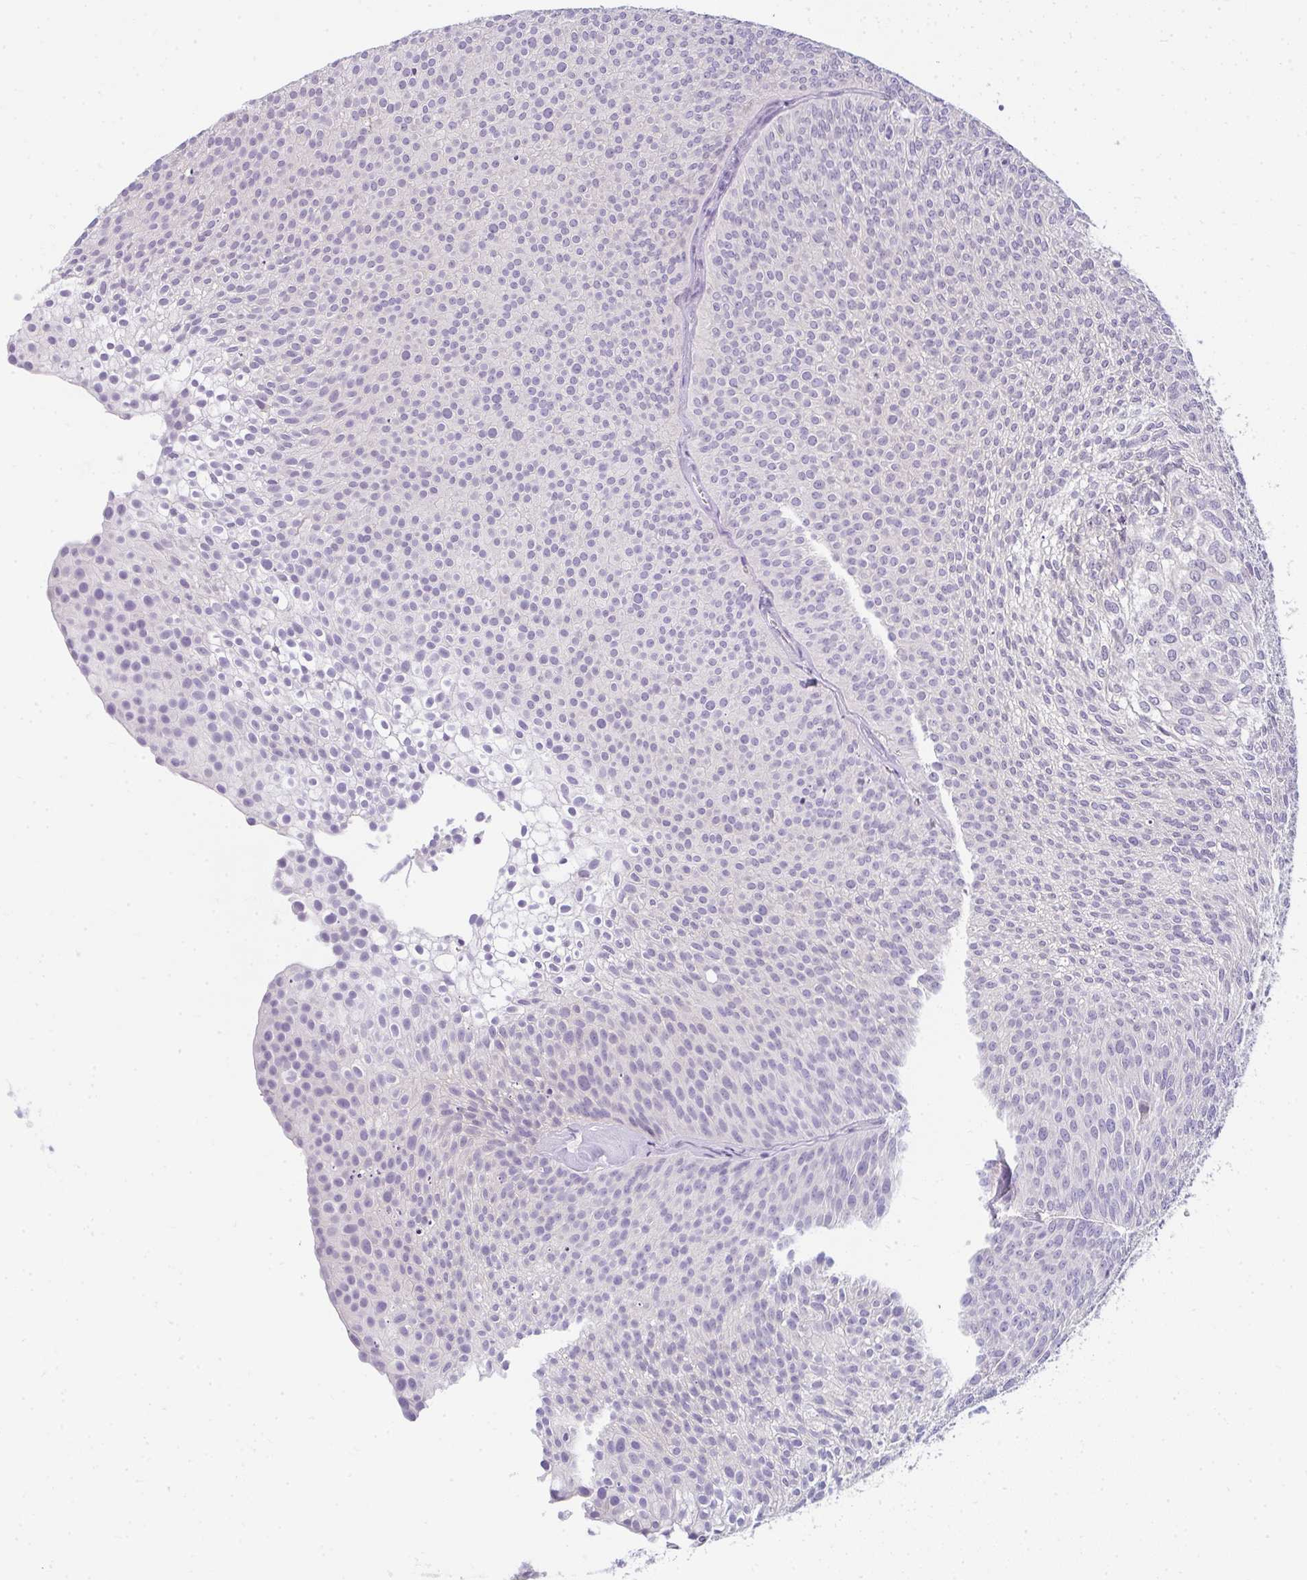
{"staining": {"intensity": "negative", "quantity": "none", "location": "none"}, "tissue": "urothelial cancer", "cell_type": "Tumor cells", "image_type": "cancer", "snomed": [{"axis": "morphology", "description": "Urothelial carcinoma, Low grade"}, {"axis": "topography", "description": "Urinary bladder"}], "caption": "Tumor cells show no significant staining in urothelial cancer.", "gene": "PPP1R3G", "patient": {"sex": "male", "age": 91}}